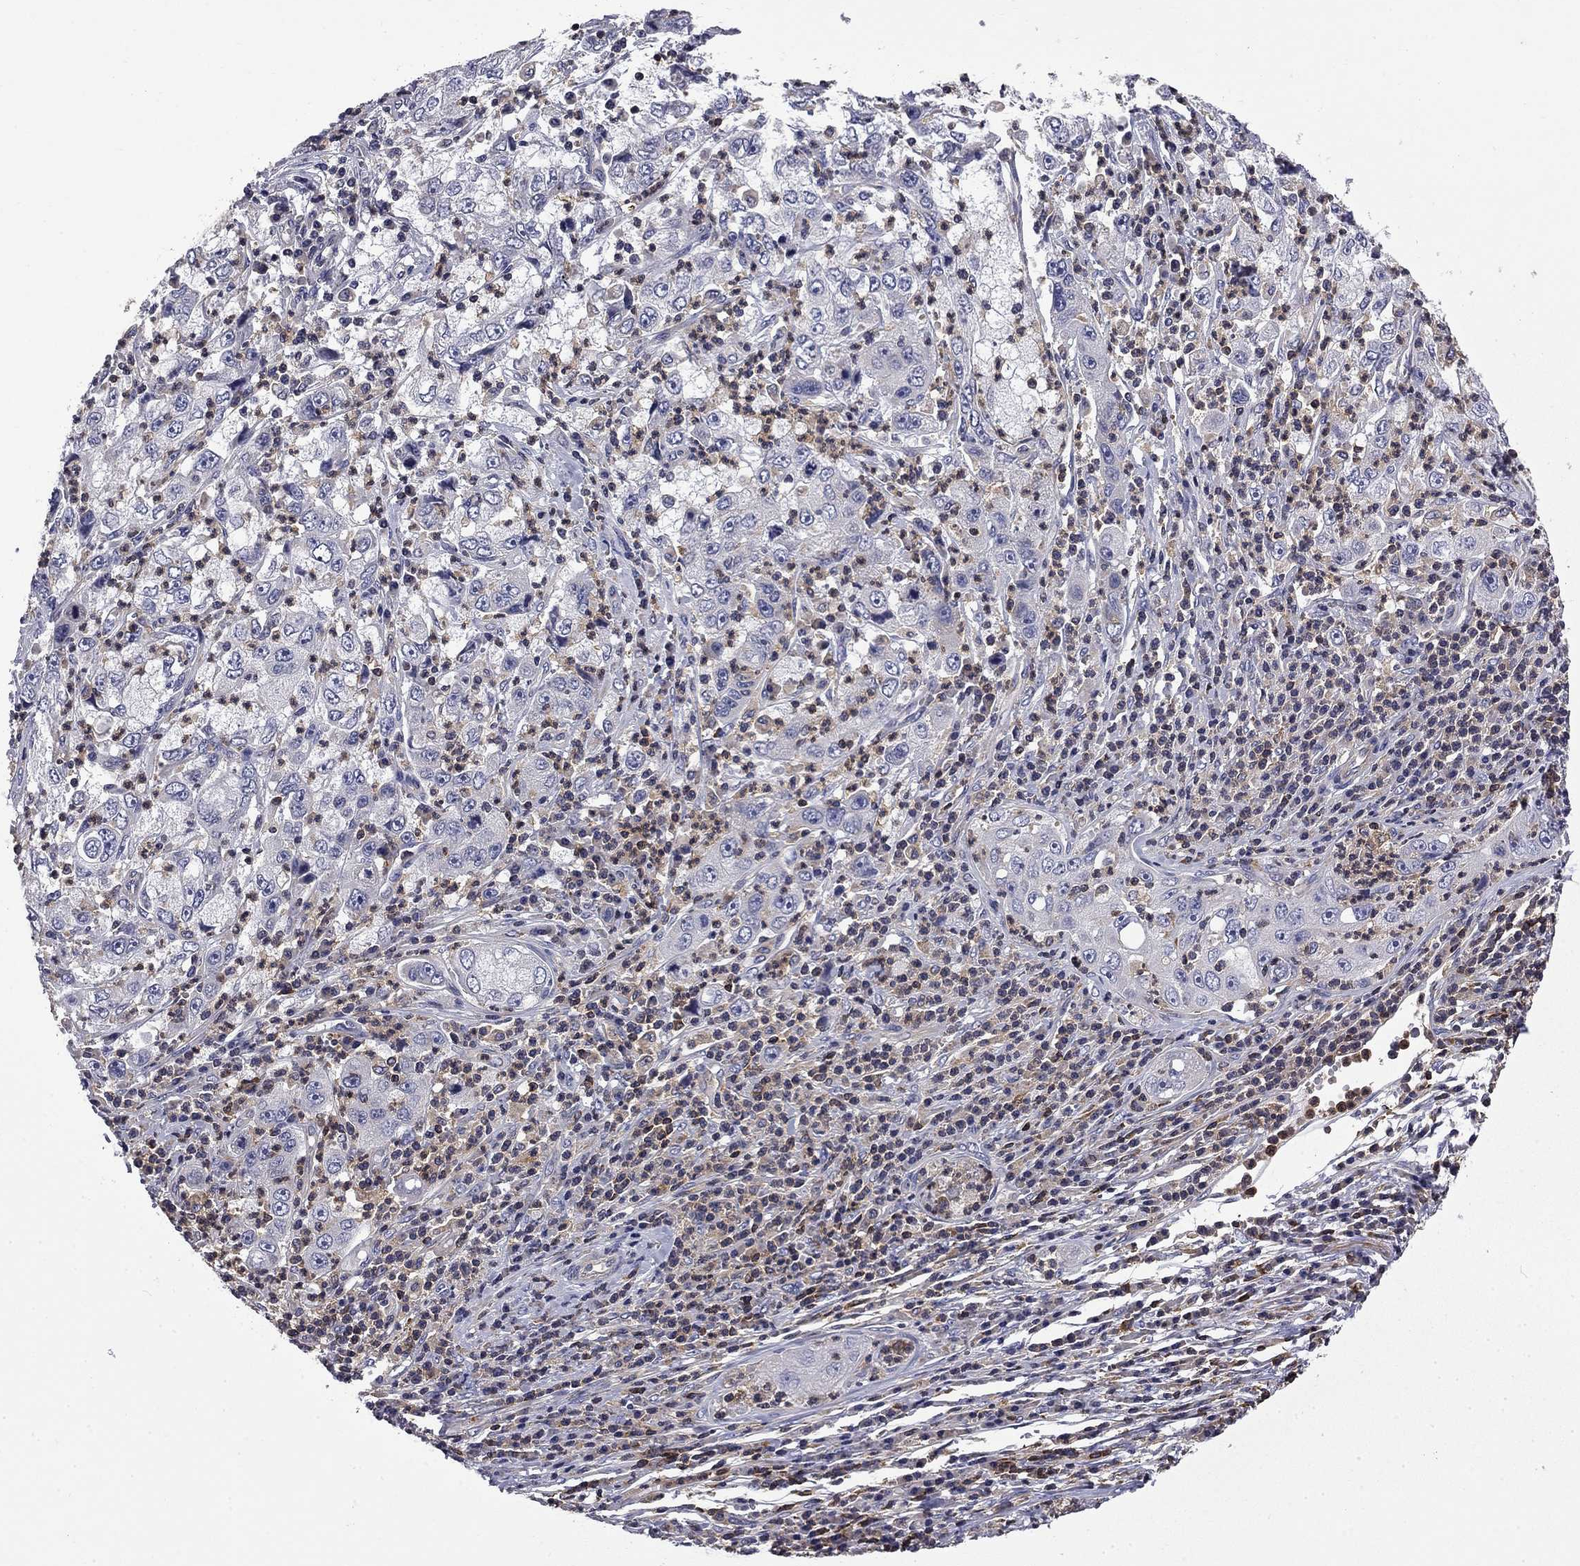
{"staining": {"intensity": "negative", "quantity": "none", "location": "none"}, "tissue": "cervical cancer", "cell_type": "Tumor cells", "image_type": "cancer", "snomed": [{"axis": "morphology", "description": "Squamous cell carcinoma, NOS"}, {"axis": "topography", "description": "Cervix"}], "caption": "Immunohistochemistry (IHC) image of human cervical cancer (squamous cell carcinoma) stained for a protein (brown), which shows no staining in tumor cells.", "gene": "ARHGAP45", "patient": {"sex": "female", "age": 36}}